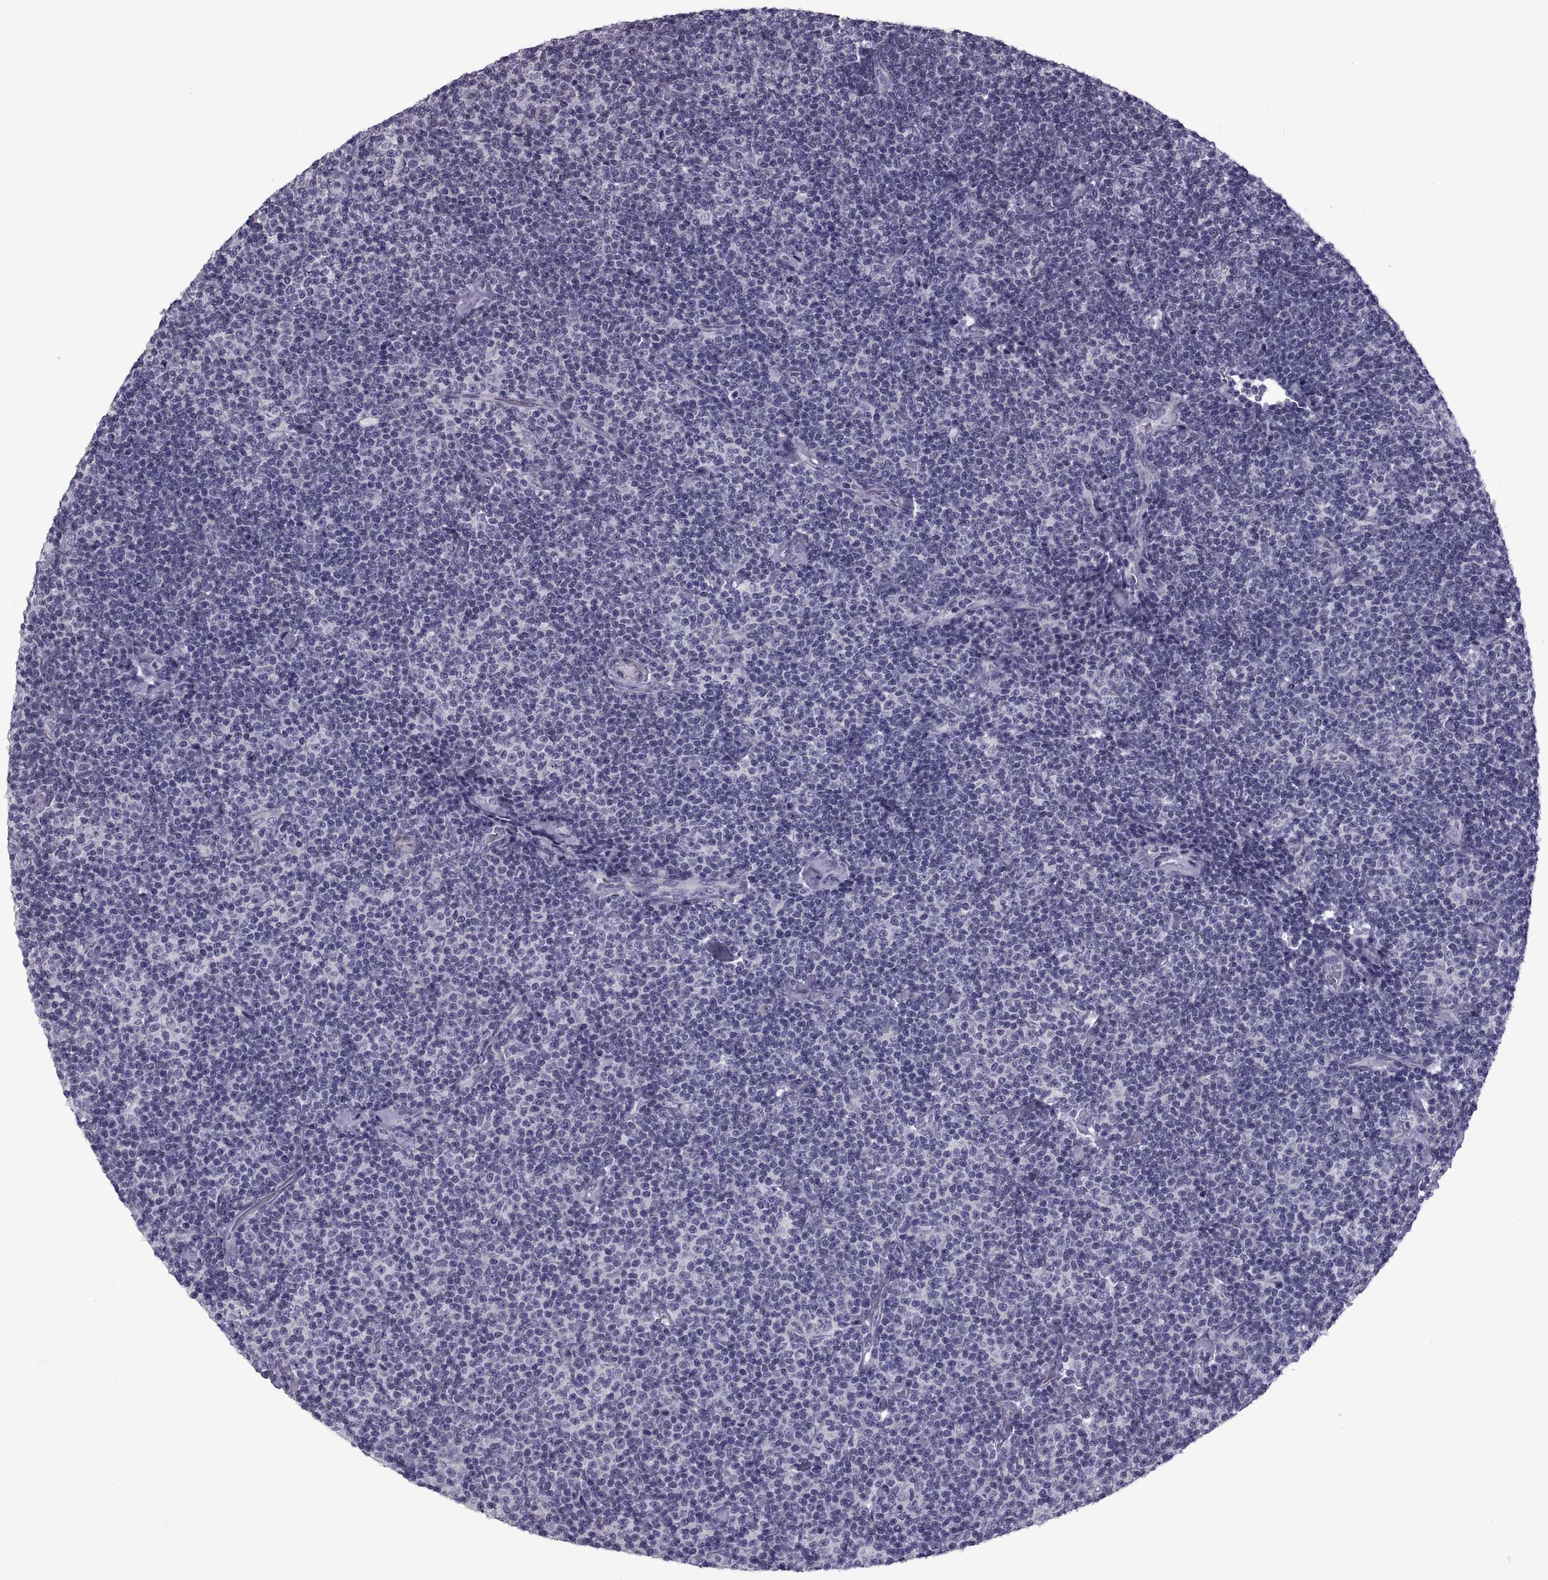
{"staining": {"intensity": "negative", "quantity": "none", "location": "none"}, "tissue": "lymphoma", "cell_type": "Tumor cells", "image_type": "cancer", "snomed": [{"axis": "morphology", "description": "Malignant lymphoma, non-Hodgkin's type, Low grade"}, {"axis": "topography", "description": "Lymph node"}], "caption": "Immunohistochemical staining of lymphoma reveals no significant positivity in tumor cells.", "gene": "PDZRN4", "patient": {"sex": "male", "age": 81}}